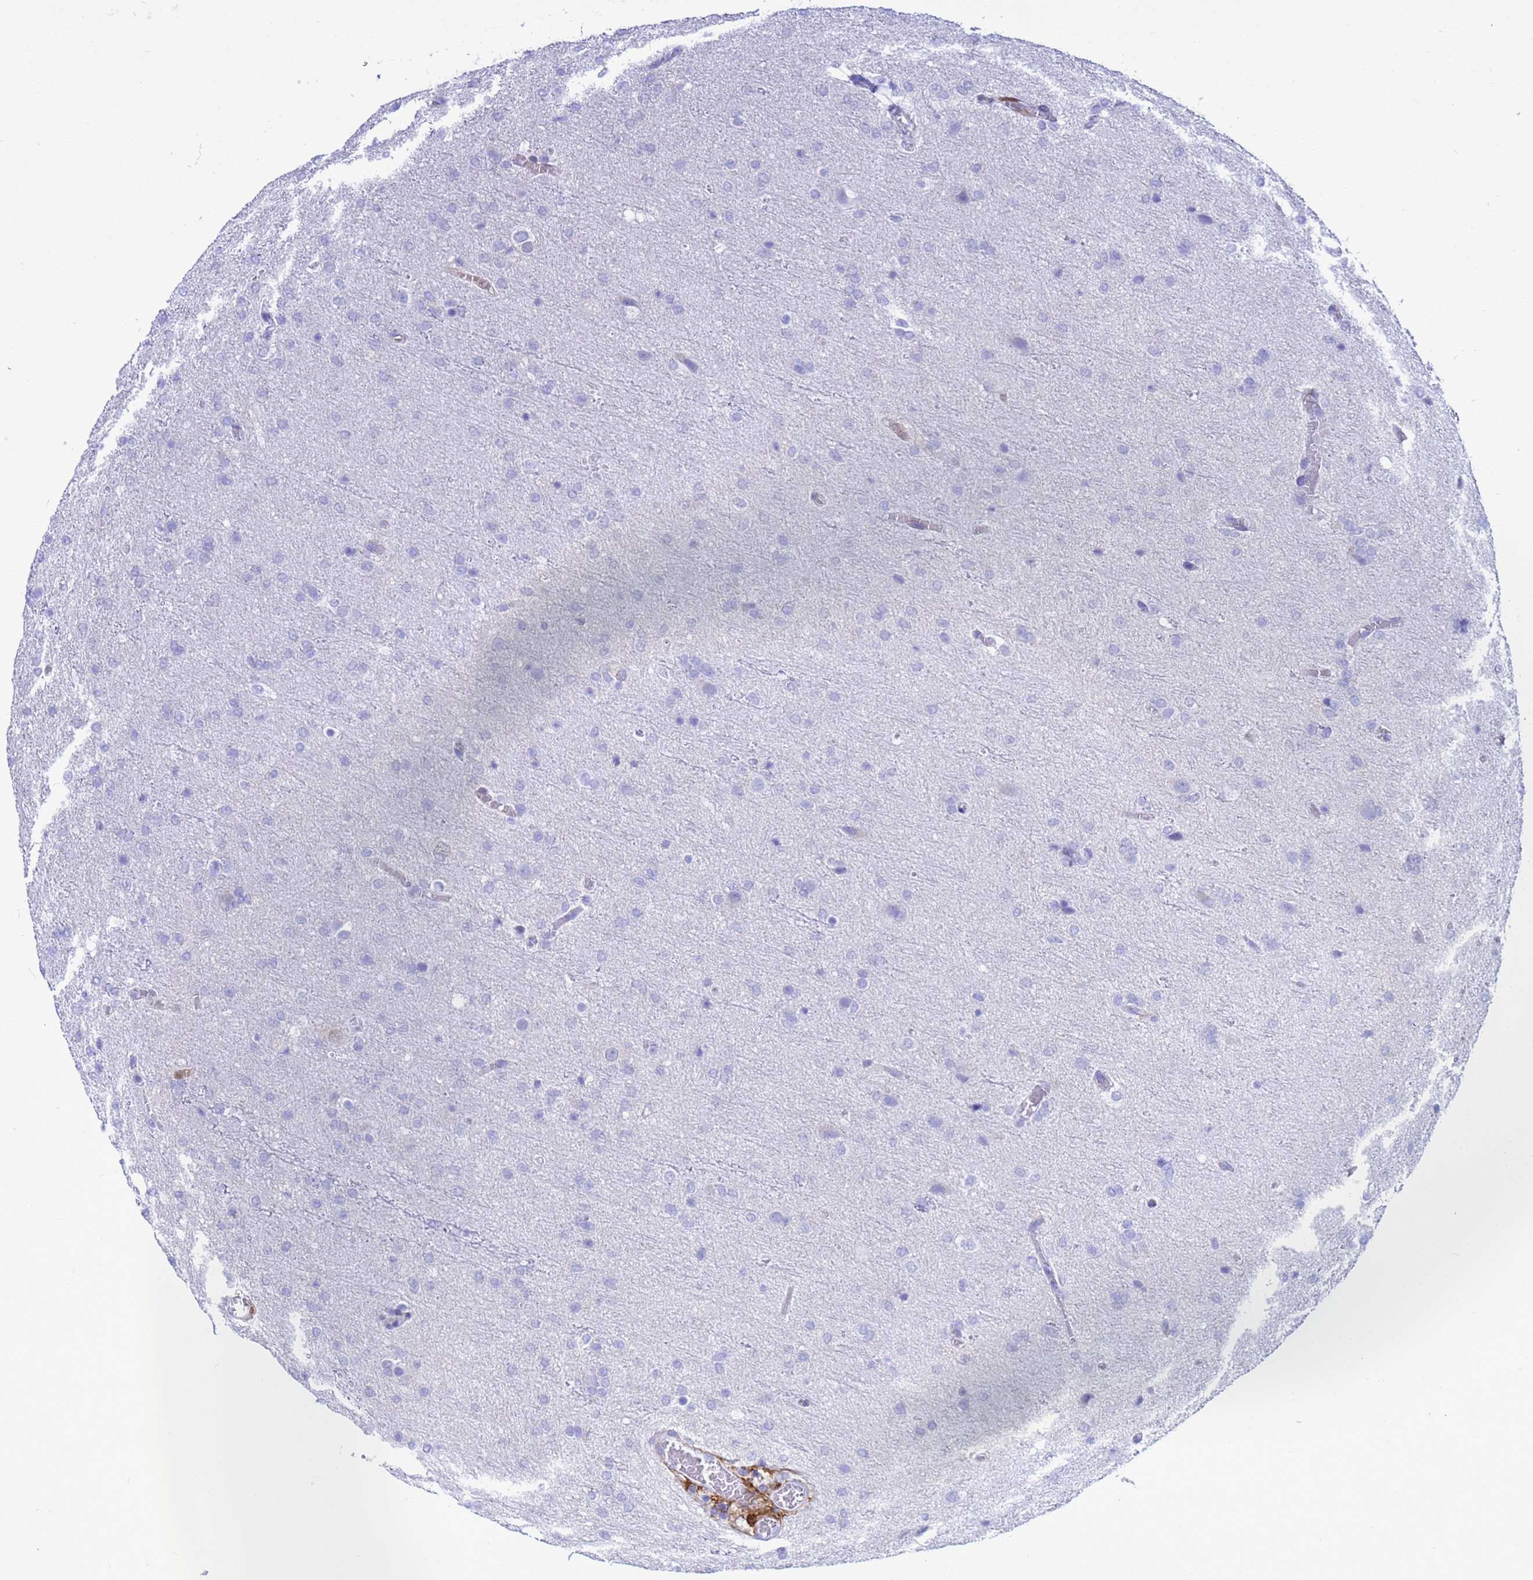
{"staining": {"intensity": "negative", "quantity": "none", "location": "none"}, "tissue": "glioma", "cell_type": "Tumor cells", "image_type": "cancer", "snomed": [{"axis": "morphology", "description": "Glioma, malignant, High grade"}, {"axis": "topography", "description": "Brain"}], "caption": "Immunohistochemistry photomicrograph of neoplastic tissue: glioma stained with DAB (3,3'-diaminobenzidine) demonstrates no significant protein positivity in tumor cells.", "gene": "AKR1C2", "patient": {"sex": "female", "age": 74}}